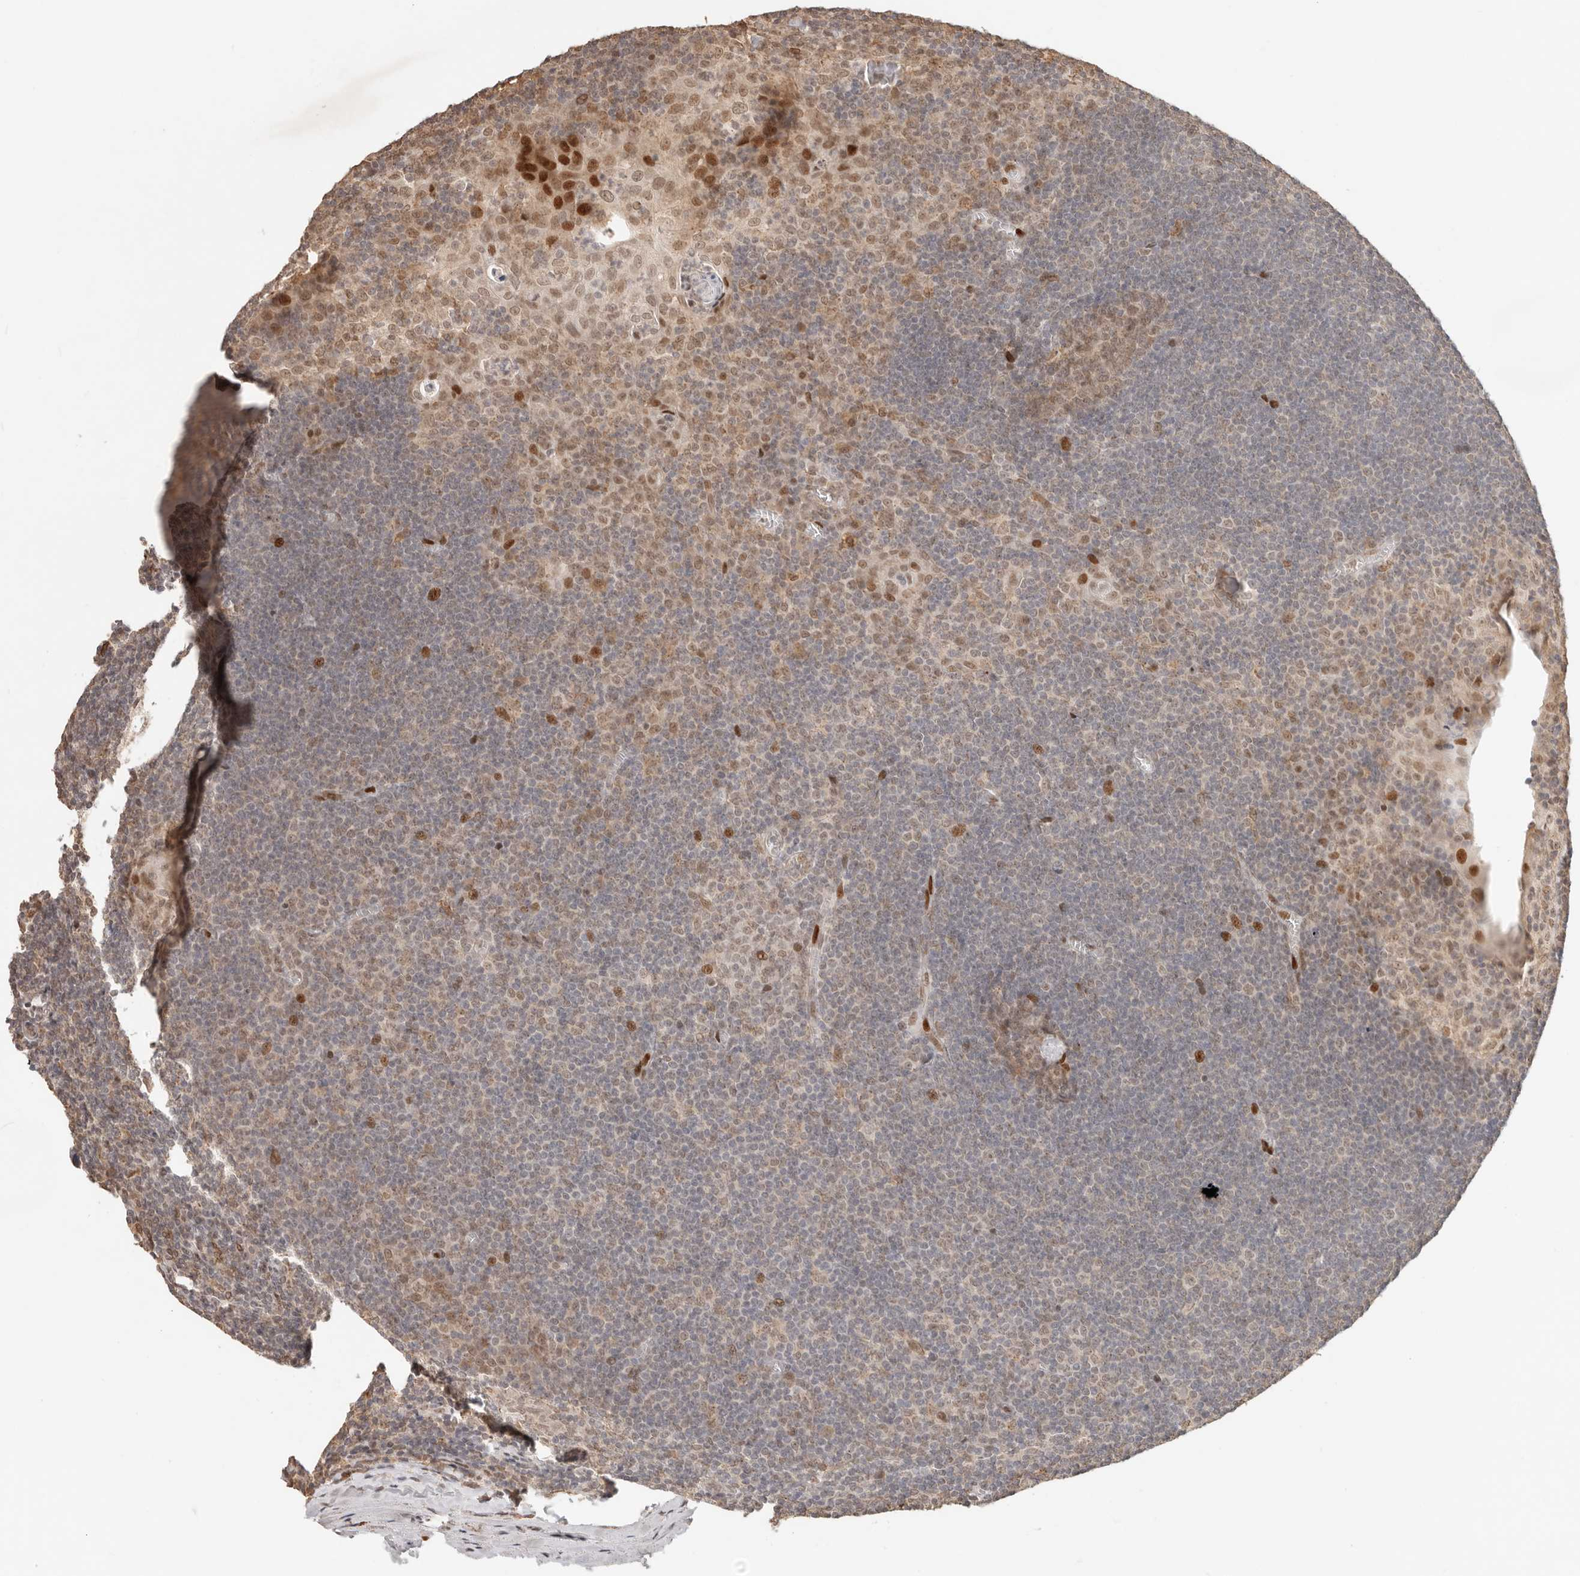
{"staining": {"intensity": "weak", "quantity": ">75%", "location": "nuclear"}, "tissue": "tonsil", "cell_type": "Germinal center cells", "image_type": "normal", "snomed": [{"axis": "morphology", "description": "Normal tissue, NOS"}, {"axis": "topography", "description": "Tonsil"}], "caption": "Normal tonsil shows weak nuclear expression in about >75% of germinal center cells.", "gene": "NPAS2", "patient": {"sex": "male", "age": 37}}